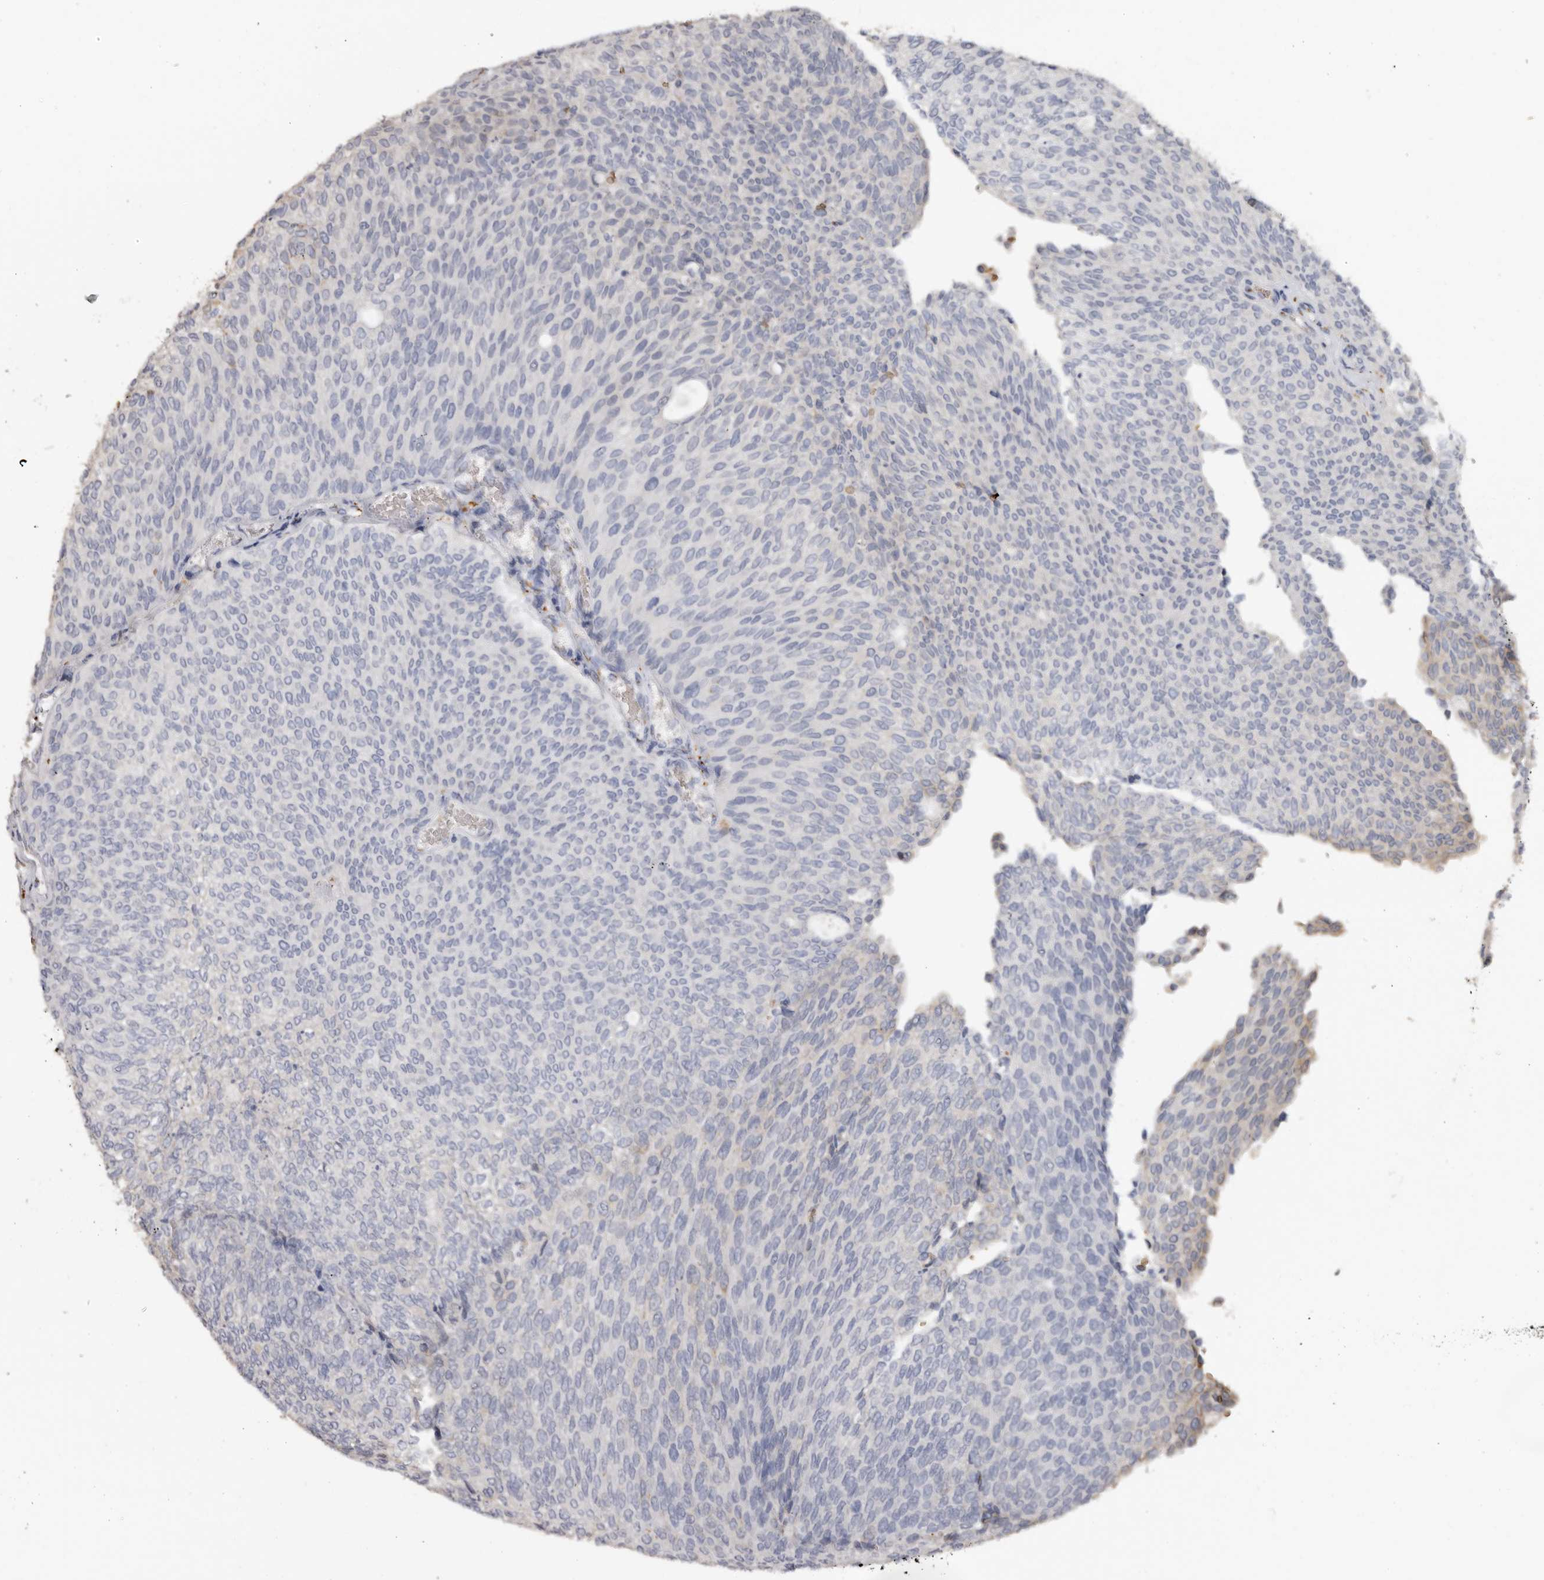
{"staining": {"intensity": "negative", "quantity": "none", "location": "none"}, "tissue": "urothelial cancer", "cell_type": "Tumor cells", "image_type": "cancer", "snomed": [{"axis": "morphology", "description": "Urothelial carcinoma, Low grade"}, {"axis": "topography", "description": "Urinary bladder"}], "caption": "Immunohistochemistry histopathology image of neoplastic tissue: human urothelial carcinoma (low-grade) stained with DAB exhibits no significant protein expression in tumor cells.", "gene": "ENTREP1", "patient": {"sex": "female", "age": 79}}